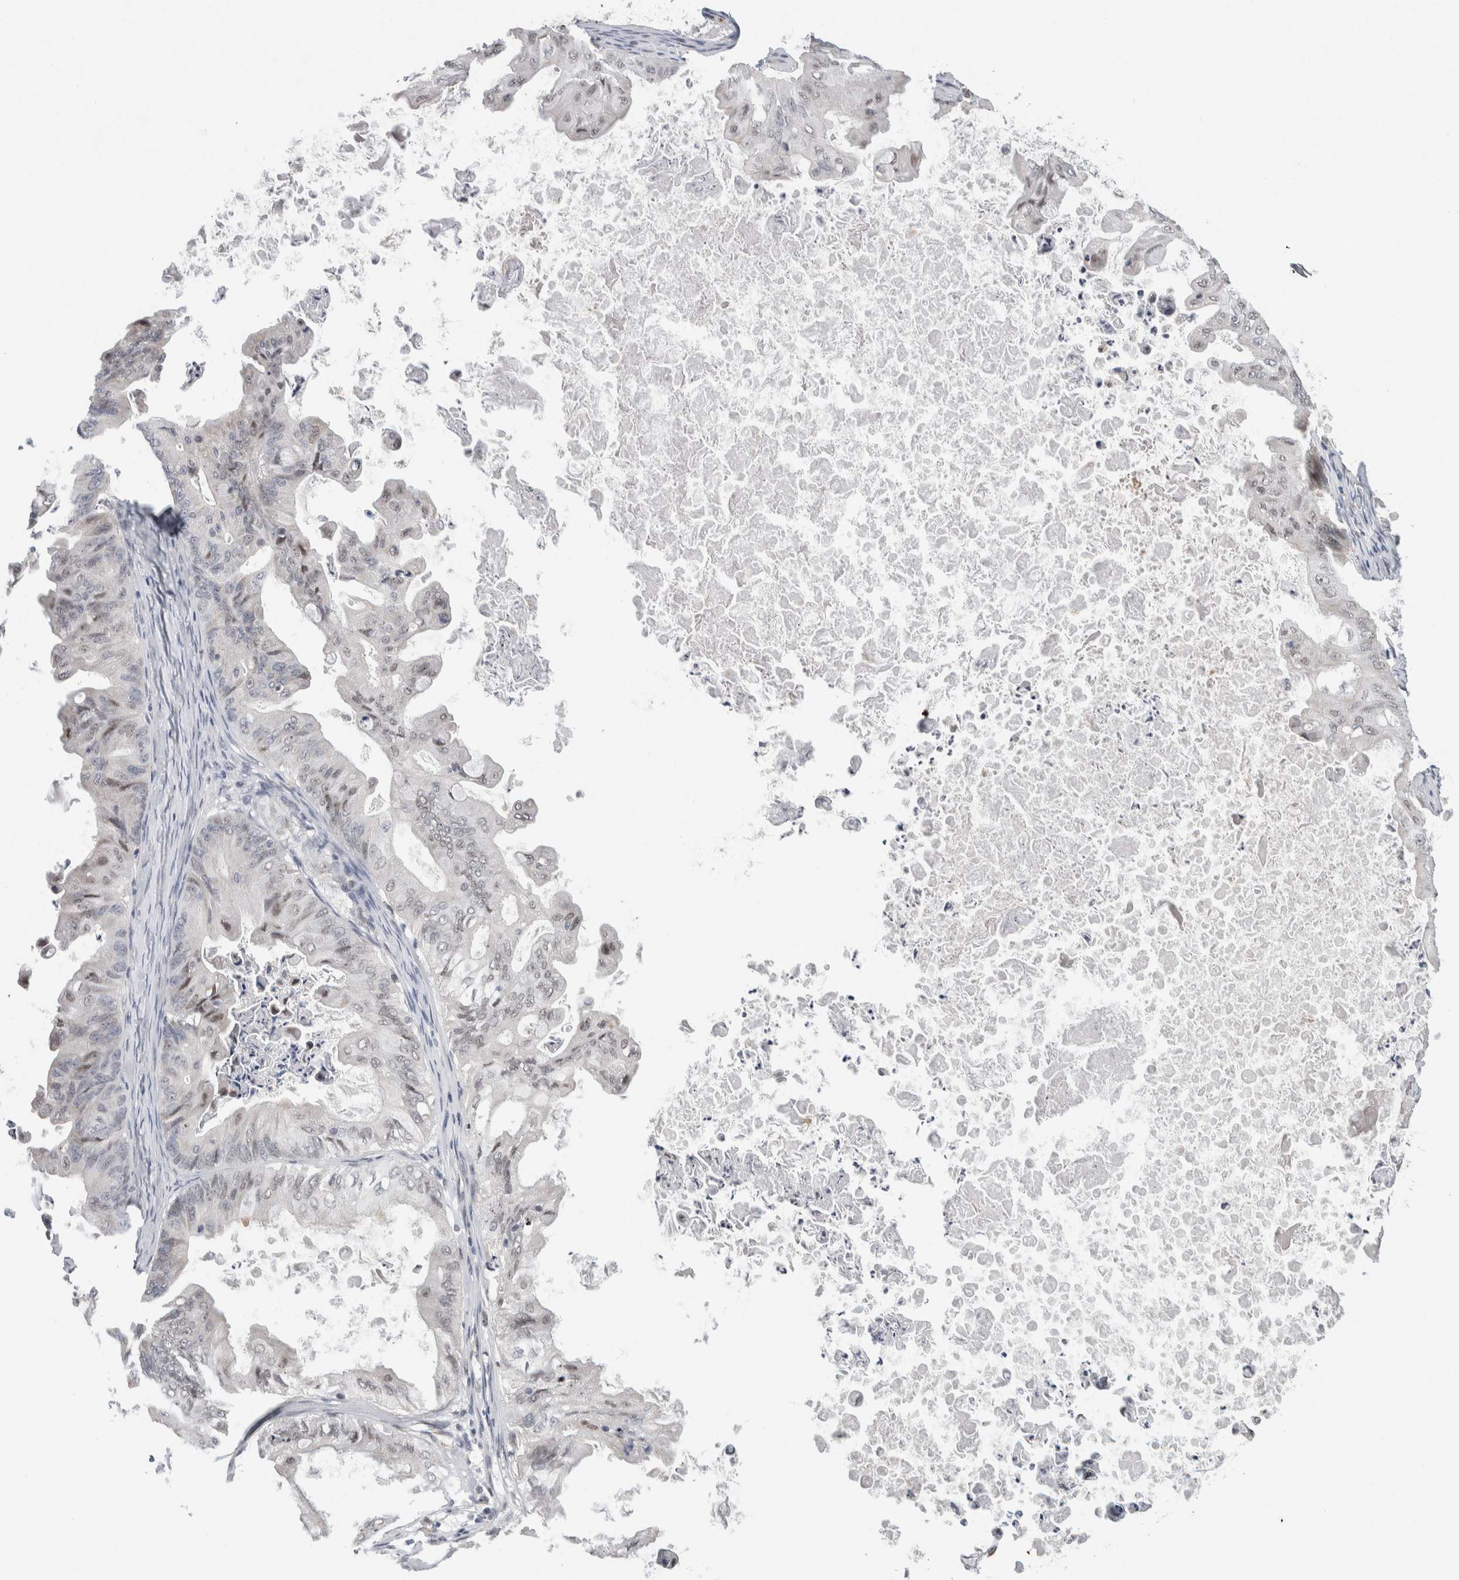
{"staining": {"intensity": "negative", "quantity": "none", "location": "none"}, "tissue": "ovarian cancer", "cell_type": "Tumor cells", "image_type": "cancer", "snomed": [{"axis": "morphology", "description": "Cystadenocarcinoma, mucinous, NOS"}, {"axis": "topography", "description": "Ovary"}], "caption": "This histopathology image is of ovarian cancer (mucinous cystadenocarcinoma) stained with IHC to label a protein in brown with the nuclei are counter-stained blue. There is no positivity in tumor cells.", "gene": "NEUROD1", "patient": {"sex": "female", "age": 37}}